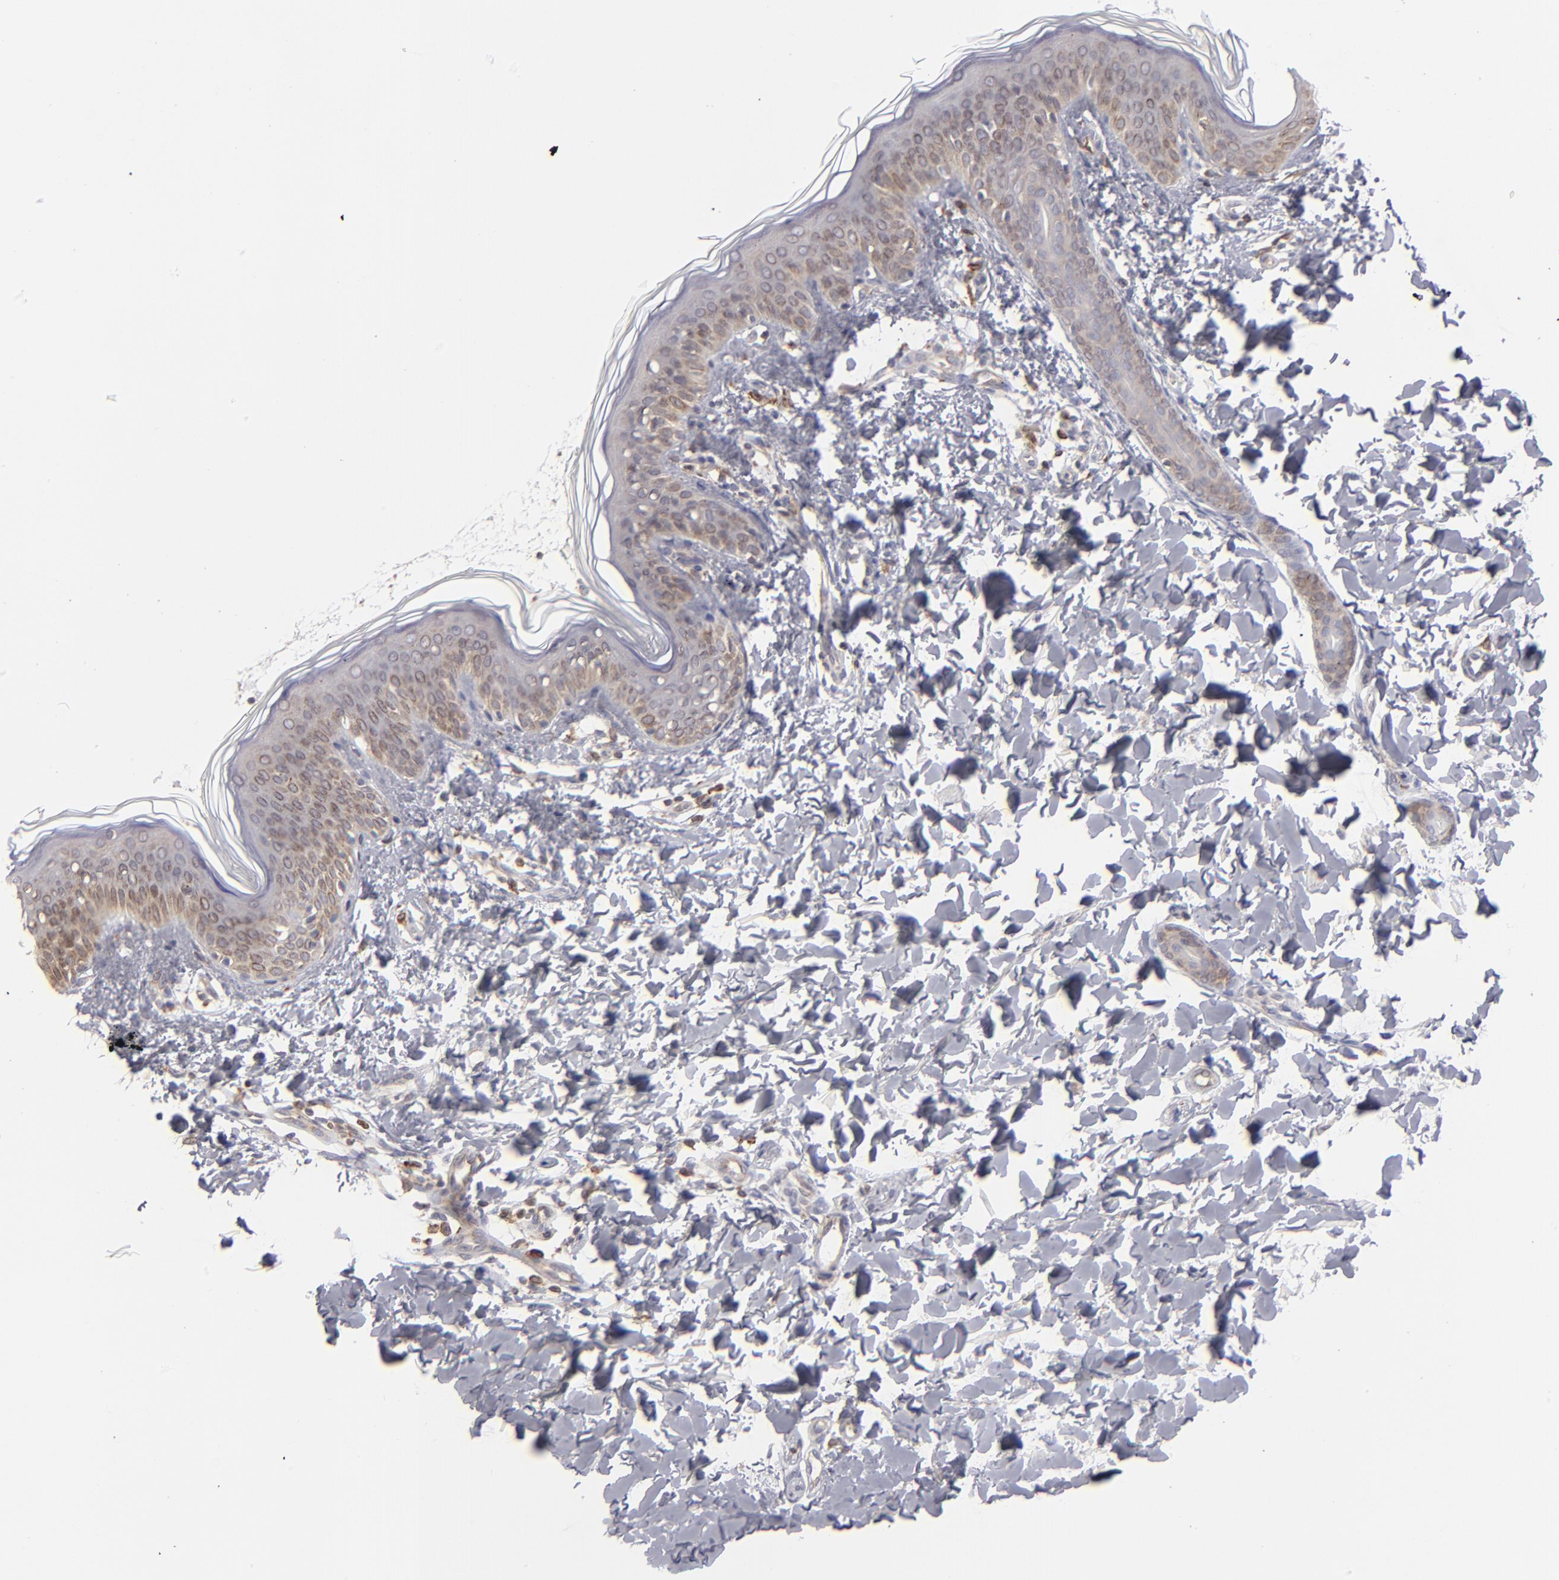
{"staining": {"intensity": "negative", "quantity": "none", "location": "none"}, "tissue": "skin", "cell_type": "Fibroblasts", "image_type": "normal", "snomed": [{"axis": "morphology", "description": "Normal tissue, NOS"}, {"axis": "topography", "description": "Skin"}], "caption": "The immunohistochemistry (IHC) histopathology image has no significant staining in fibroblasts of skin. (Immunohistochemistry, brightfield microscopy, high magnification).", "gene": "TMX1", "patient": {"sex": "female", "age": 4}}